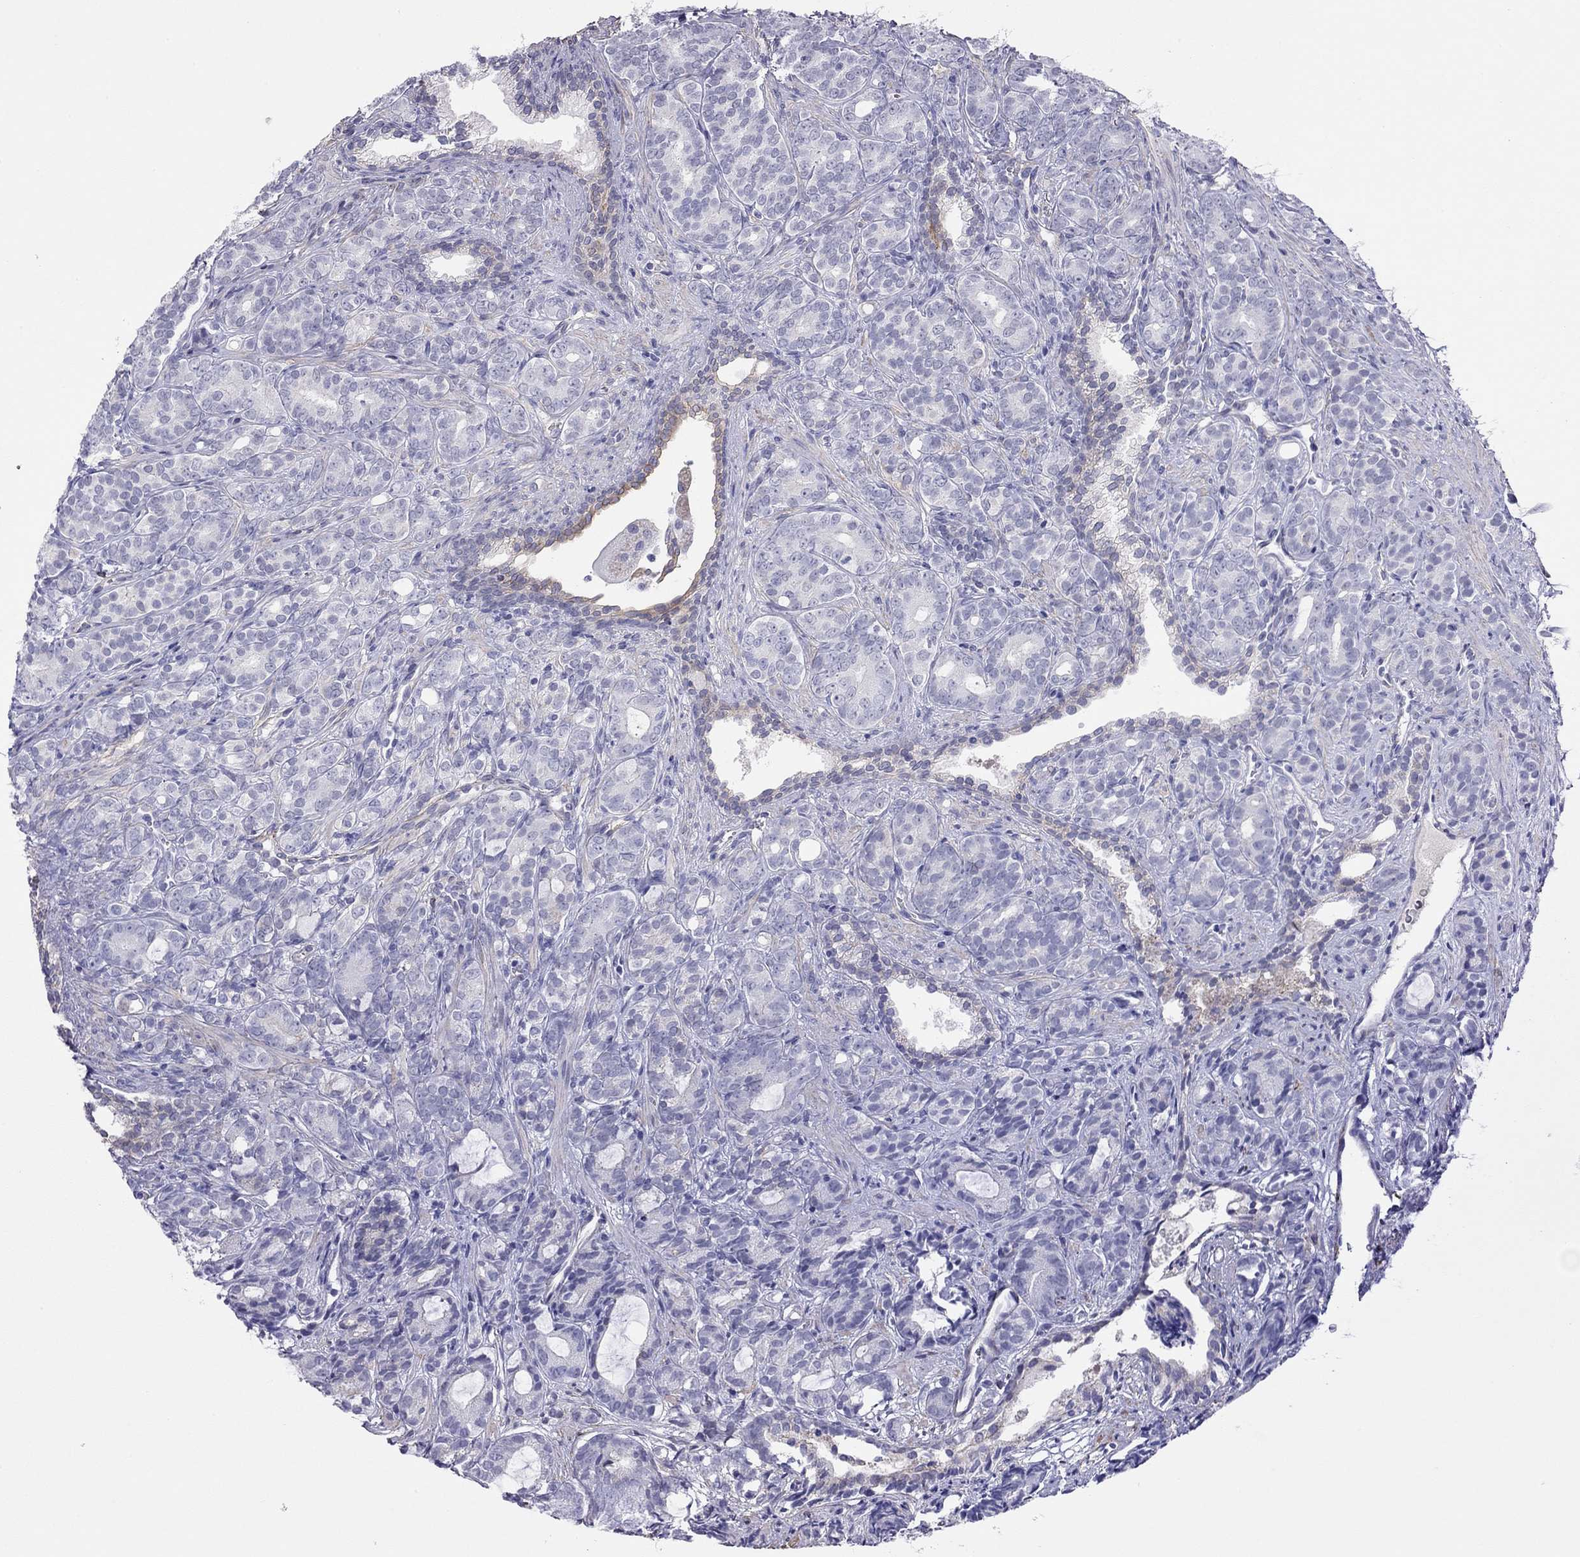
{"staining": {"intensity": "negative", "quantity": "none", "location": "none"}, "tissue": "prostate cancer", "cell_type": "Tumor cells", "image_type": "cancer", "snomed": [{"axis": "morphology", "description": "Adenocarcinoma, High grade"}, {"axis": "topography", "description": "Prostate"}], "caption": "IHC image of high-grade adenocarcinoma (prostate) stained for a protein (brown), which displays no staining in tumor cells.", "gene": "MYMX", "patient": {"sex": "male", "age": 84}}